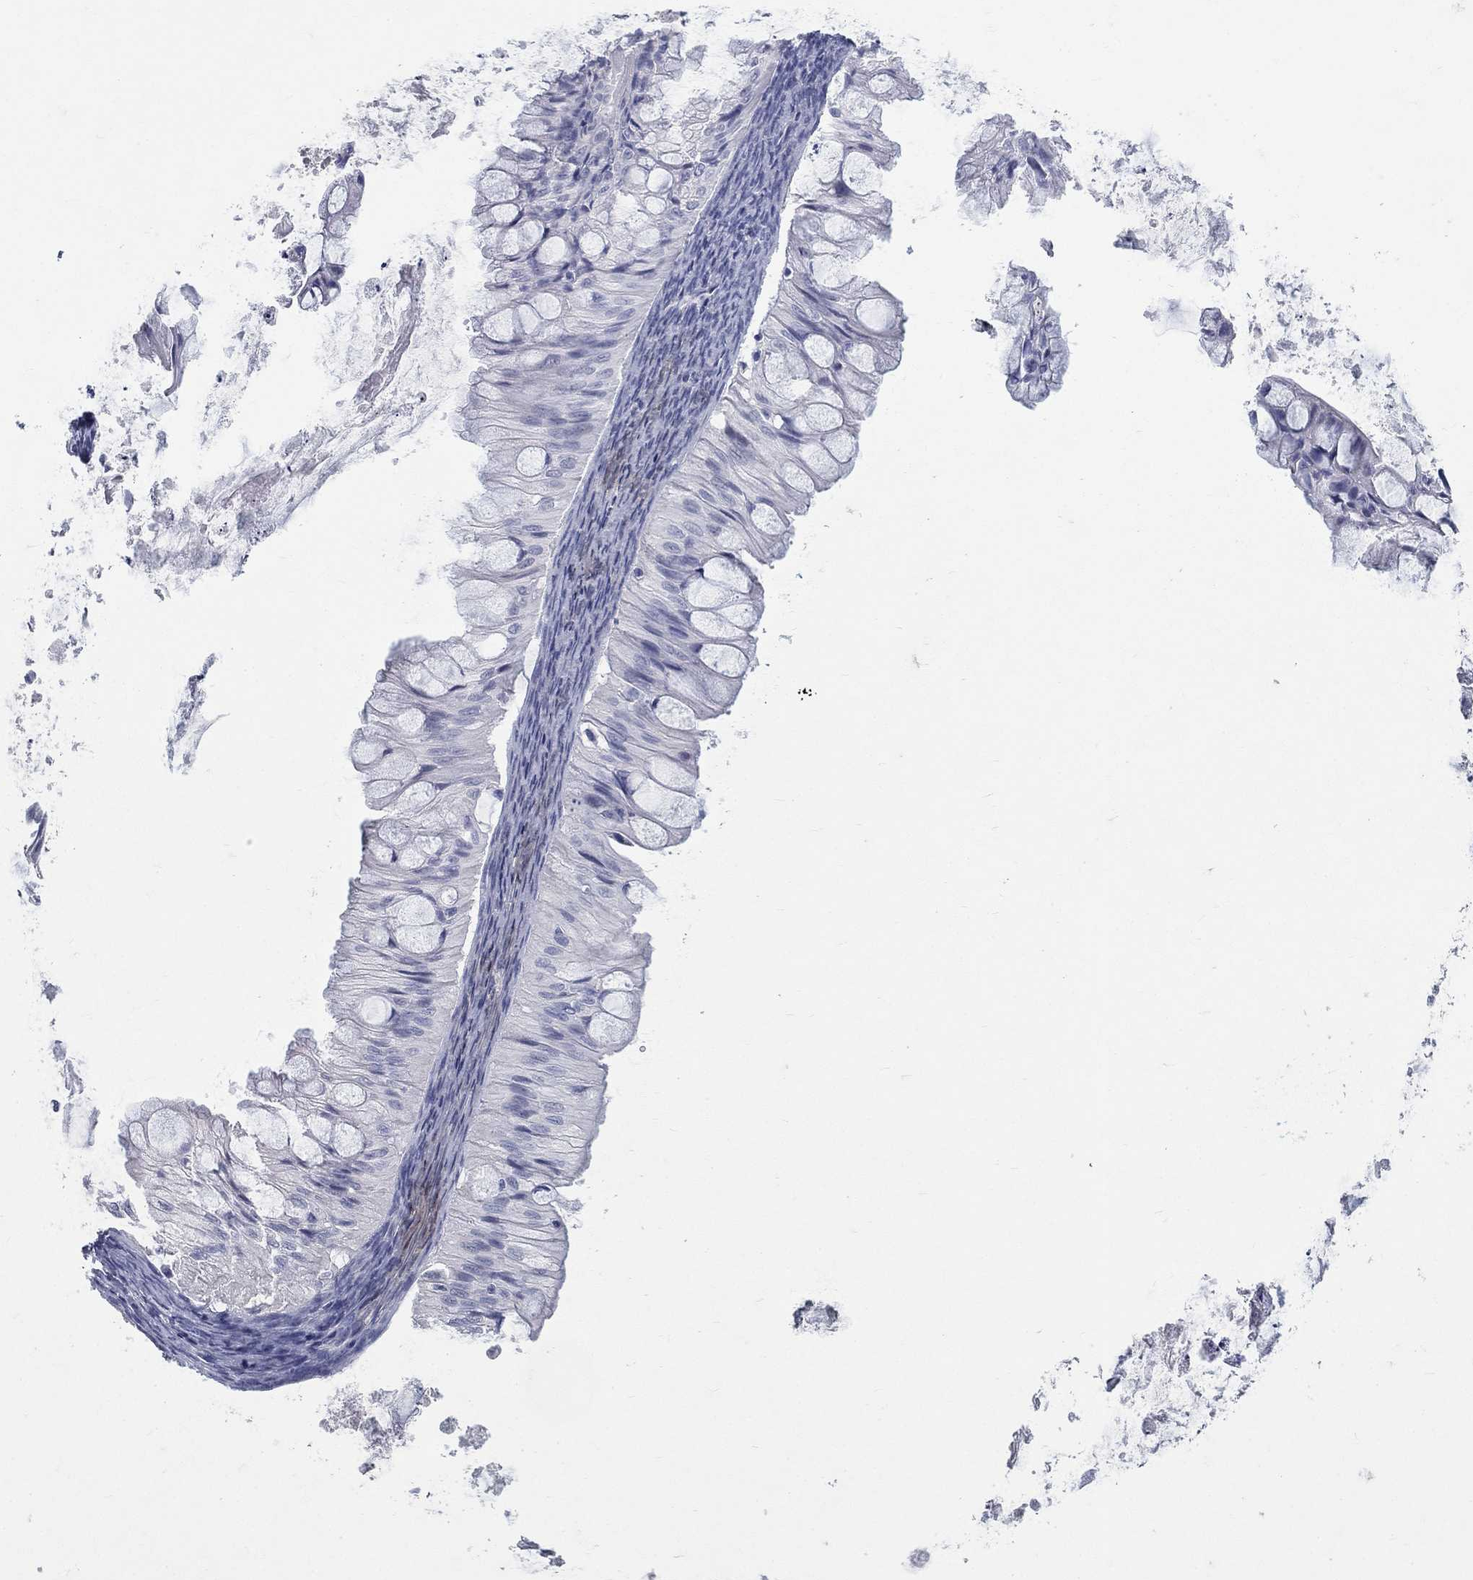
{"staining": {"intensity": "negative", "quantity": "none", "location": "none"}, "tissue": "ovarian cancer", "cell_type": "Tumor cells", "image_type": "cancer", "snomed": [{"axis": "morphology", "description": "Cystadenocarcinoma, mucinous, NOS"}, {"axis": "topography", "description": "Ovary"}], "caption": "IHC image of ovarian mucinous cystadenocarcinoma stained for a protein (brown), which displays no expression in tumor cells.", "gene": "ELAVL4", "patient": {"sex": "female", "age": 57}}